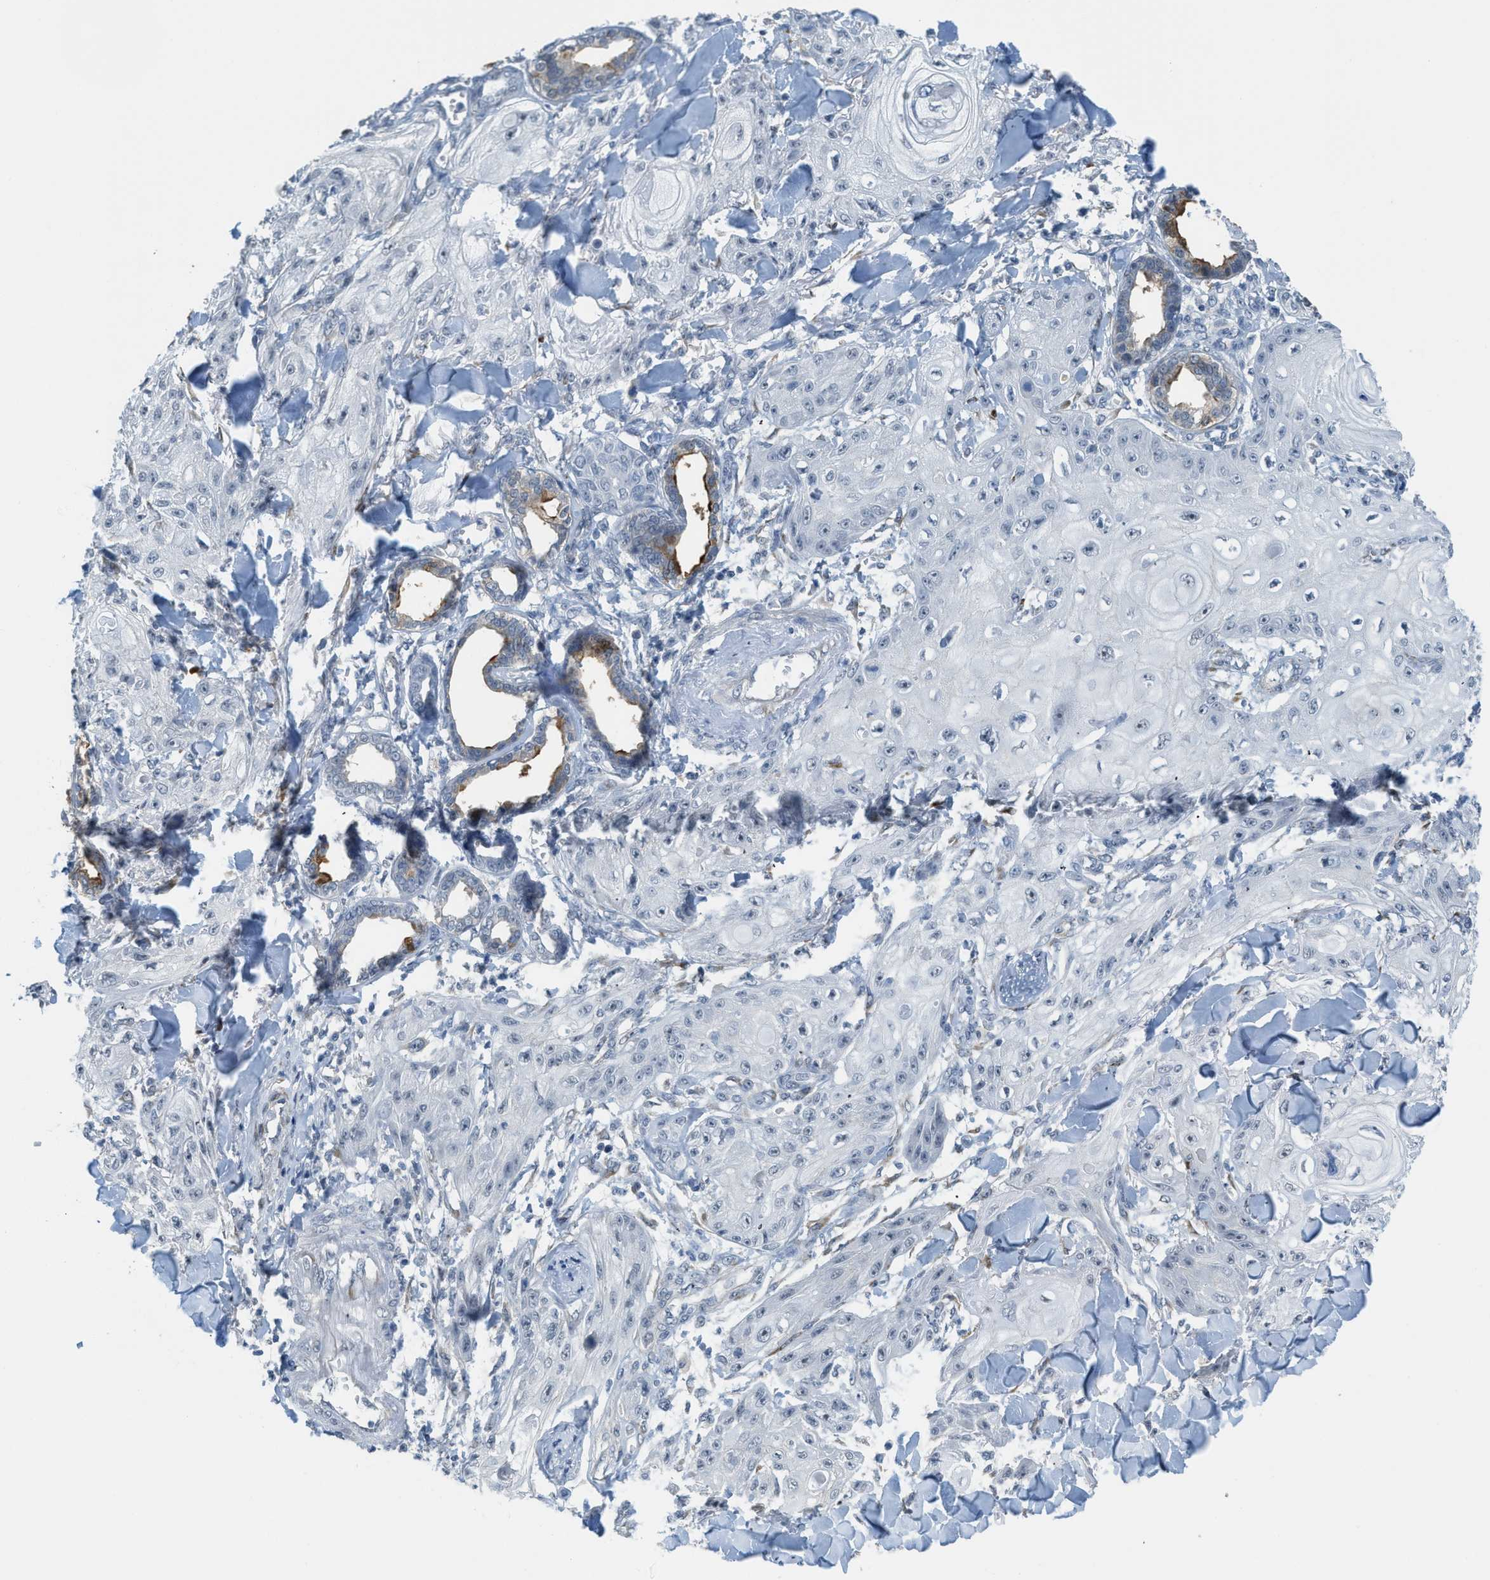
{"staining": {"intensity": "negative", "quantity": "none", "location": "none"}, "tissue": "skin cancer", "cell_type": "Tumor cells", "image_type": "cancer", "snomed": [{"axis": "morphology", "description": "Squamous cell carcinoma, NOS"}, {"axis": "topography", "description": "Skin"}], "caption": "Immunohistochemistry (IHC) histopathology image of neoplastic tissue: squamous cell carcinoma (skin) stained with DAB demonstrates no significant protein expression in tumor cells.", "gene": "TMEM154", "patient": {"sex": "male", "age": 74}}